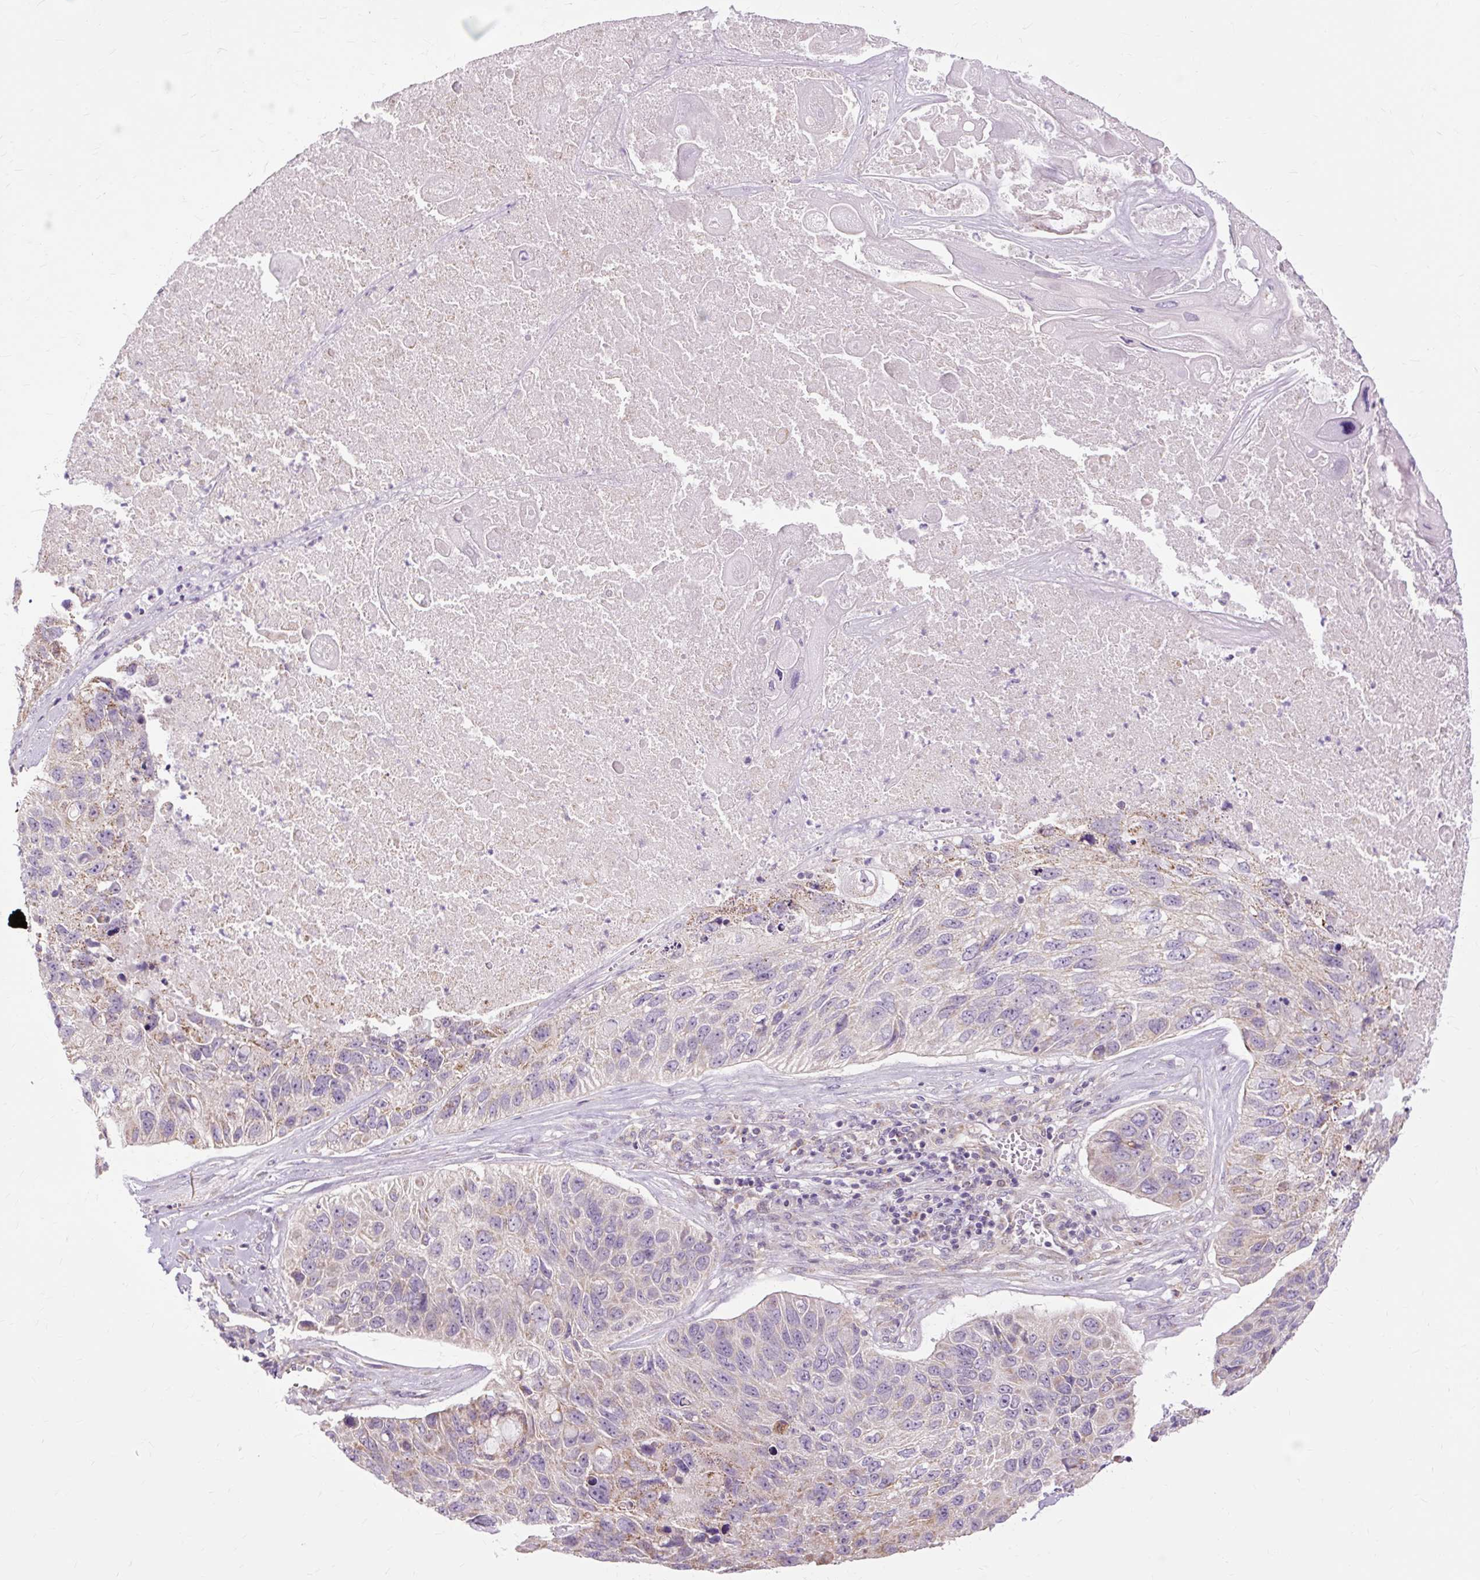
{"staining": {"intensity": "weak", "quantity": "<25%", "location": "cytoplasmic/membranous"}, "tissue": "lung cancer", "cell_type": "Tumor cells", "image_type": "cancer", "snomed": [{"axis": "morphology", "description": "Squamous cell carcinoma, NOS"}, {"axis": "topography", "description": "Lung"}], "caption": "Tumor cells are negative for brown protein staining in lung squamous cell carcinoma.", "gene": "PDZD2", "patient": {"sex": "male", "age": 61}}